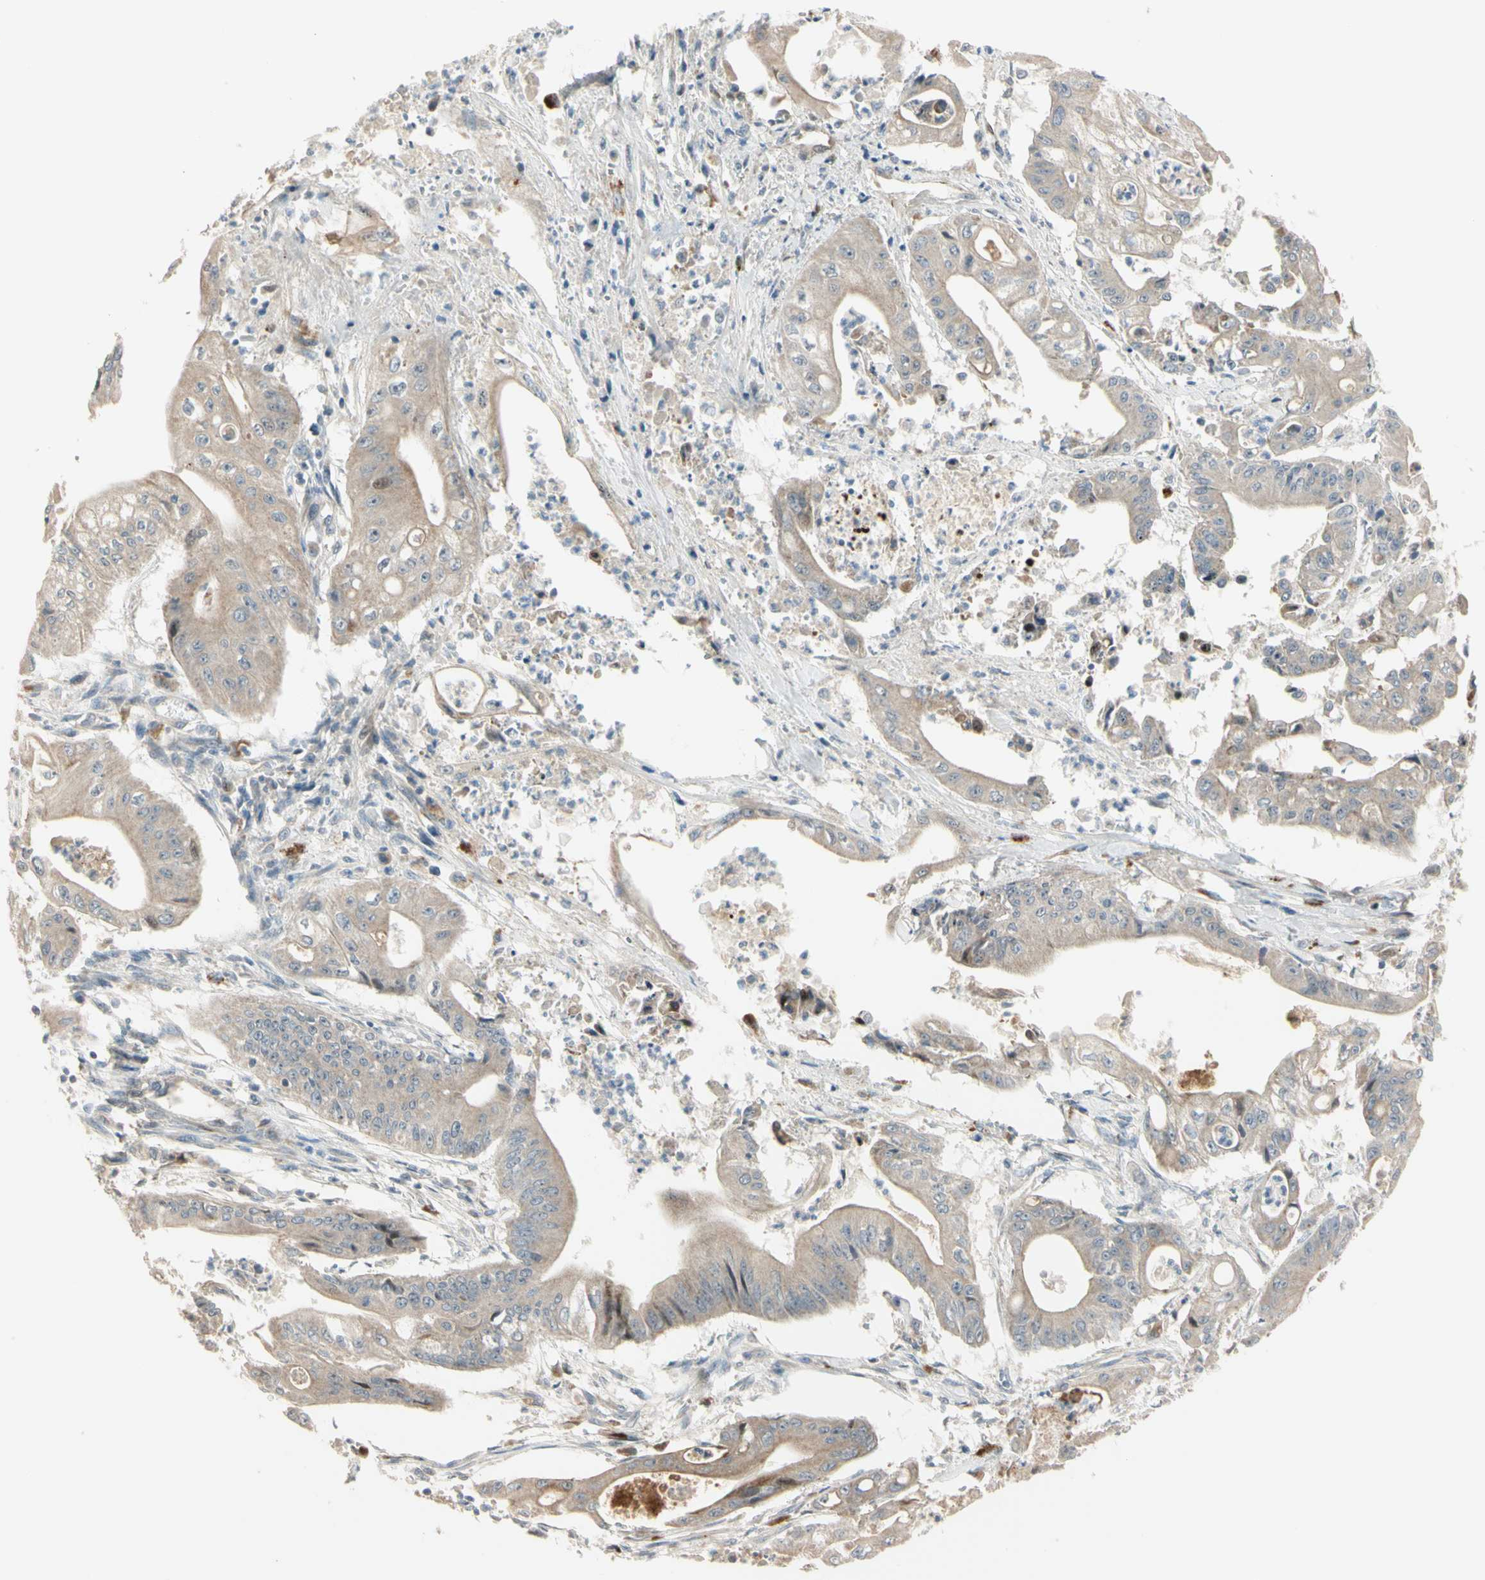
{"staining": {"intensity": "weak", "quantity": ">75%", "location": "cytoplasmic/membranous"}, "tissue": "pancreatic cancer", "cell_type": "Tumor cells", "image_type": "cancer", "snomed": [{"axis": "morphology", "description": "Normal tissue, NOS"}, {"axis": "topography", "description": "Lymph node"}], "caption": "Immunohistochemistry histopathology image of human pancreatic cancer stained for a protein (brown), which demonstrates low levels of weak cytoplasmic/membranous staining in about >75% of tumor cells.", "gene": "NDFIP1", "patient": {"sex": "male", "age": 62}}